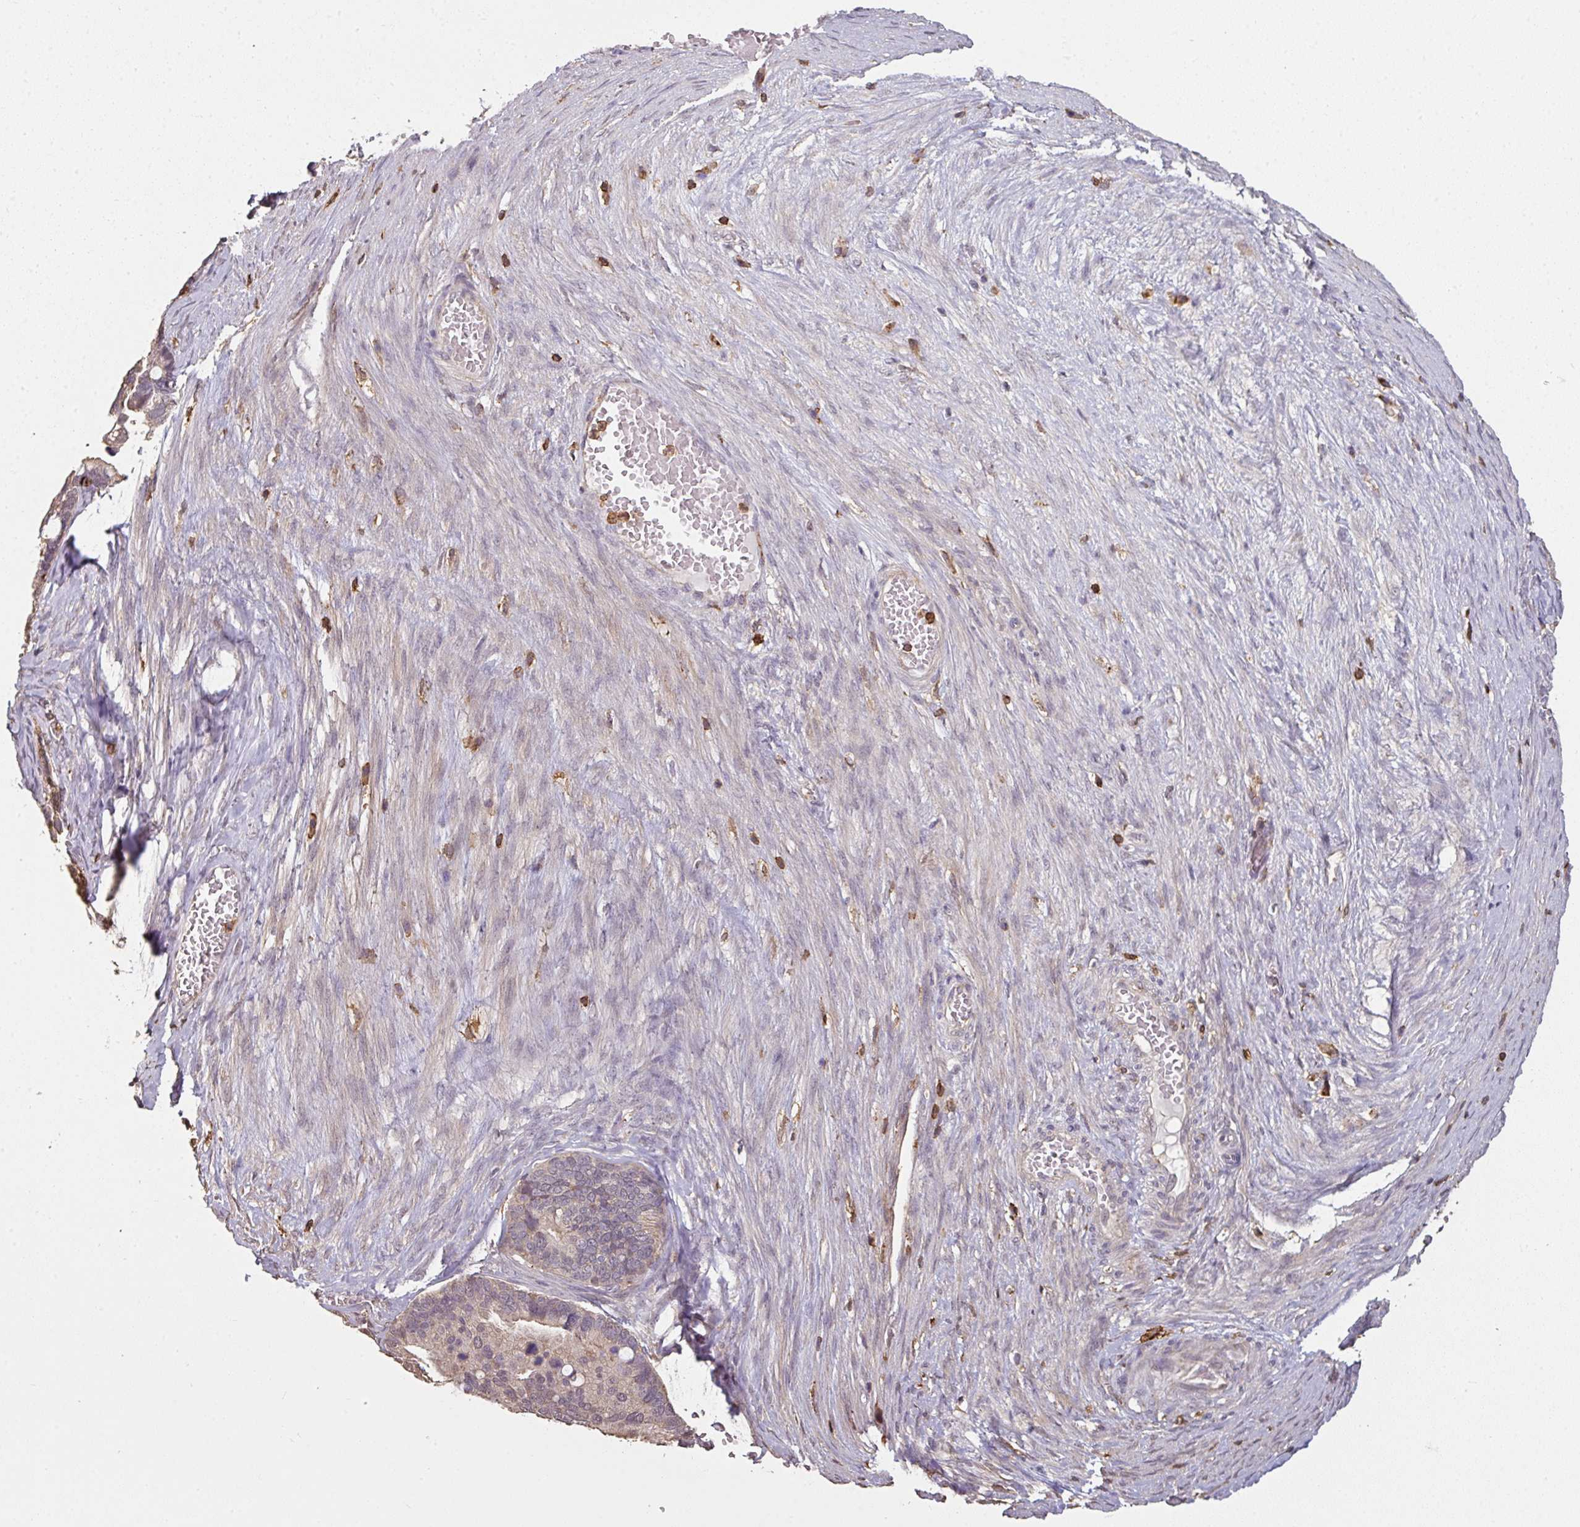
{"staining": {"intensity": "weak", "quantity": "25%-75%", "location": "cytoplasmic/membranous"}, "tissue": "ovarian cancer", "cell_type": "Tumor cells", "image_type": "cancer", "snomed": [{"axis": "morphology", "description": "Cystadenocarcinoma, serous, NOS"}, {"axis": "topography", "description": "Ovary"}], "caption": "High-magnification brightfield microscopy of ovarian cancer stained with DAB (brown) and counterstained with hematoxylin (blue). tumor cells exhibit weak cytoplasmic/membranous expression is present in approximately25%-75% of cells.", "gene": "OLFML2B", "patient": {"sex": "female", "age": 56}}